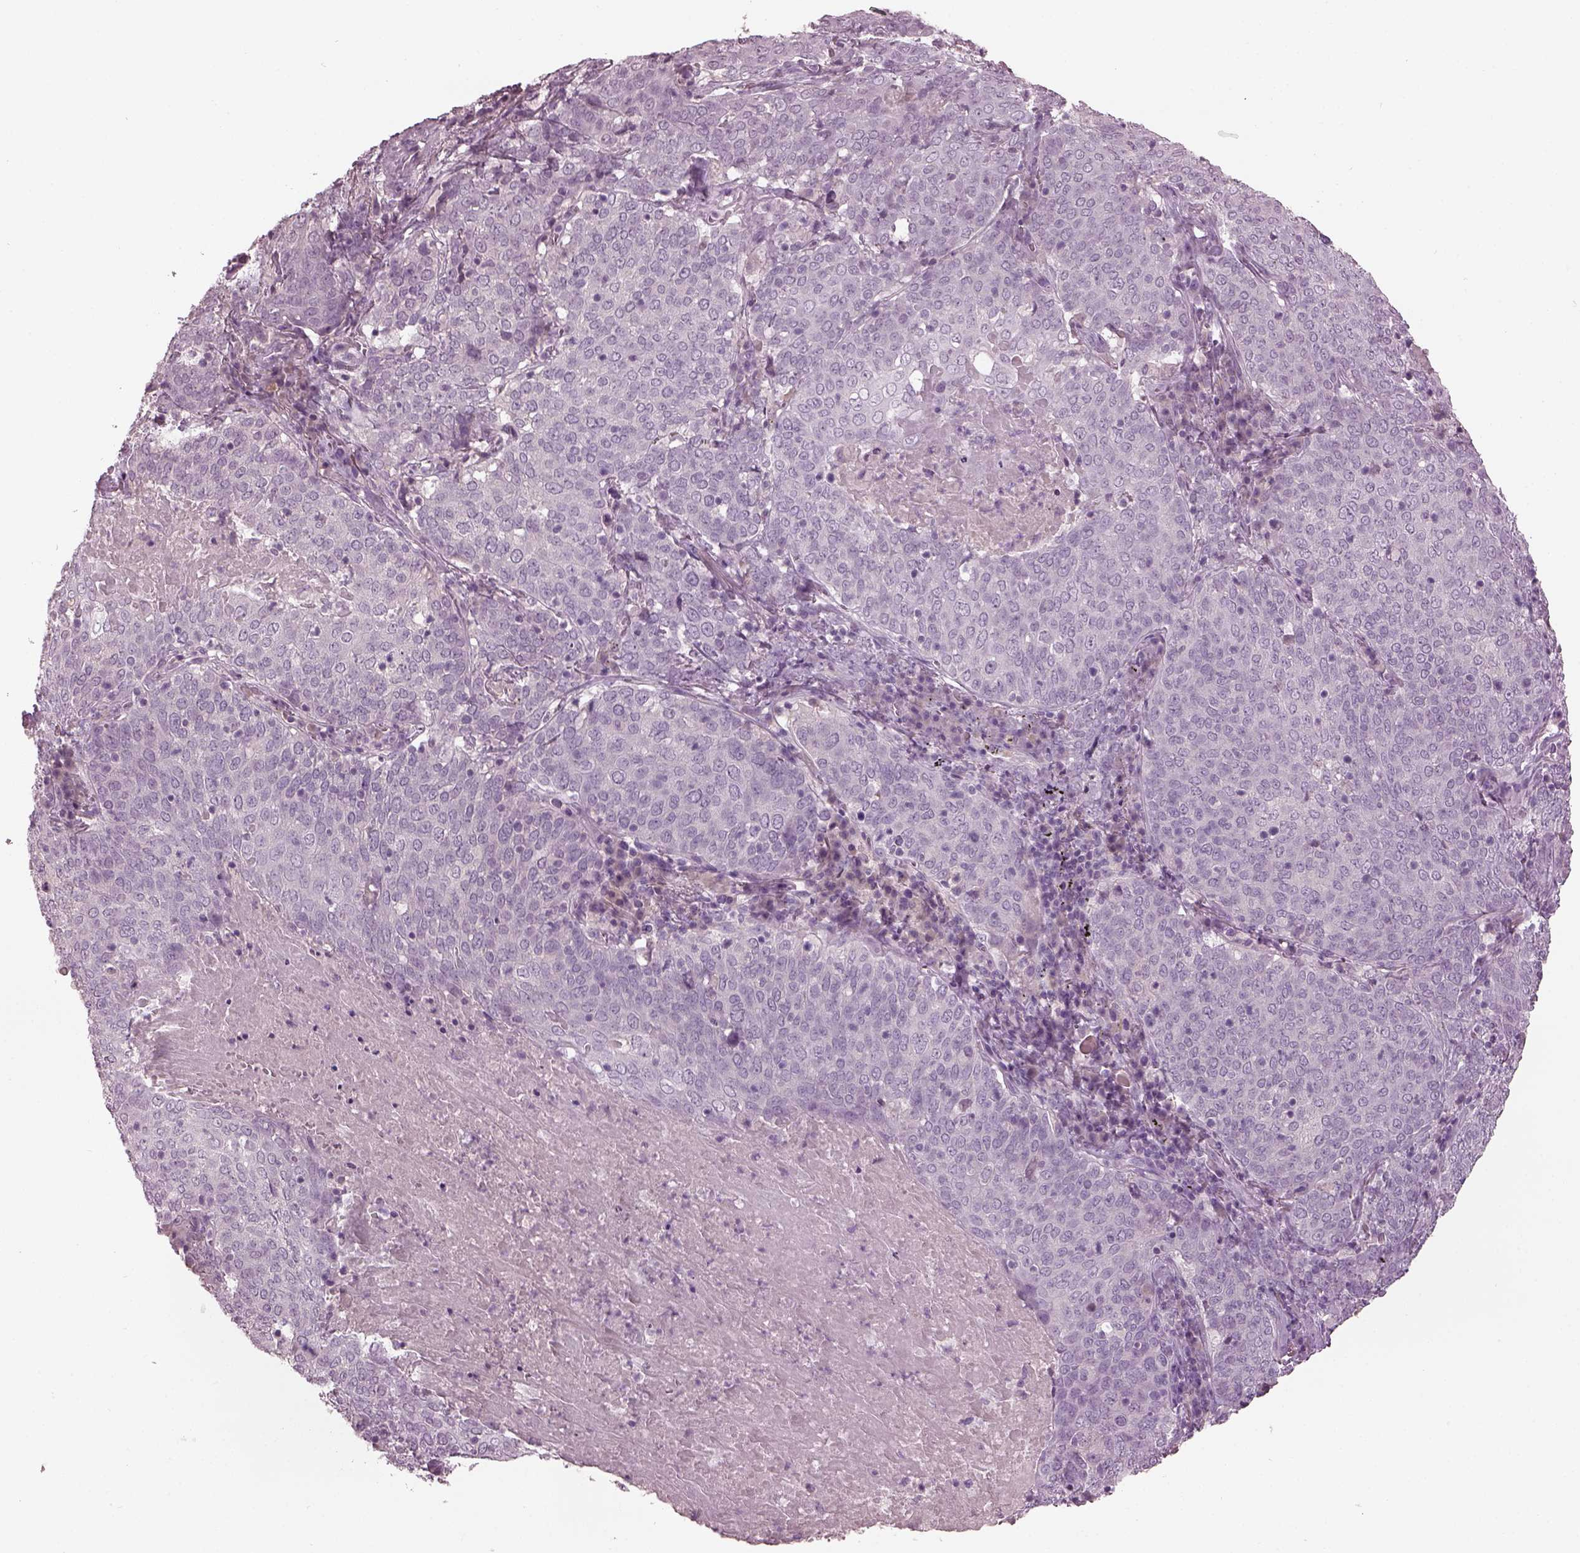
{"staining": {"intensity": "negative", "quantity": "none", "location": "none"}, "tissue": "lung cancer", "cell_type": "Tumor cells", "image_type": "cancer", "snomed": [{"axis": "morphology", "description": "Squamous cell carcinoma, NOS"}, {"axis": "topography", "description": "Lung"}], "caption": "Tumor cells show no significant protein staining in squamous cell carcinoma (lung). (DAB (3,3'-diaminobenzidine) immunohistochemistry (IHC) visualized using brightfield microscopy, high magnification).", "gene": "PACRG", "patient": {"sex": "male", "age": 82}}